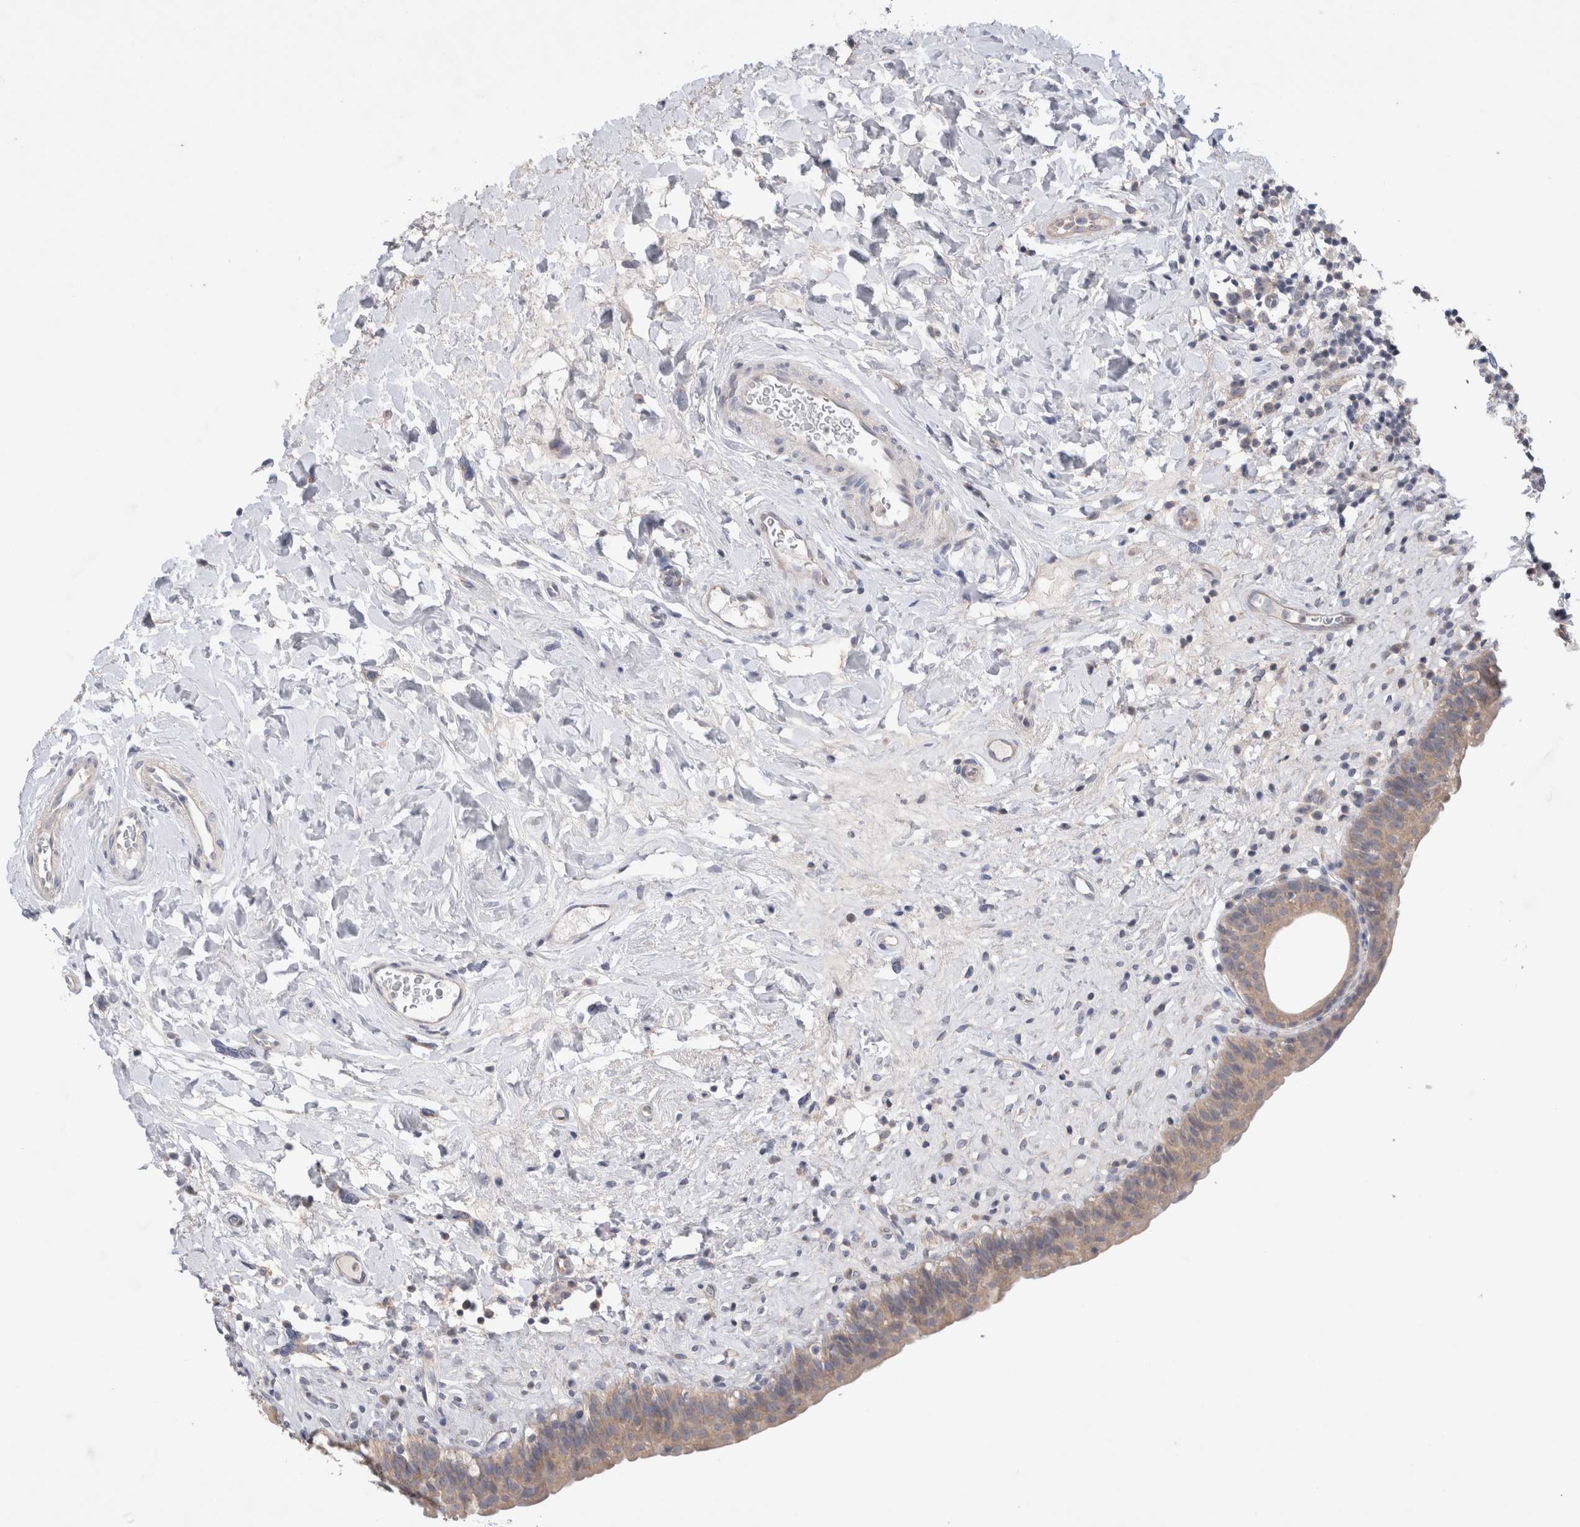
{"staining": {"intensity": "weak", "quantity": ">75%", "location": "cytoplasmic/membranous"}, "tissue": "urinary bladder", "cell_type": "Urothelial cells", "image_type": "normal", "snomed": [{"axis": "morphology", "description": "Normal tissue, NOS"}, {"axis": "topography", "description": "Urinary bladder"}], "caption": "This photomicrograph reveals immunohistochemistry staining of normal human urinary bladder, with low weak cytoplasmic/membranous staining in about >75% of urothelial cells.", "gene": "IFT74", "patient": {"sex": "male", "age": 83}}